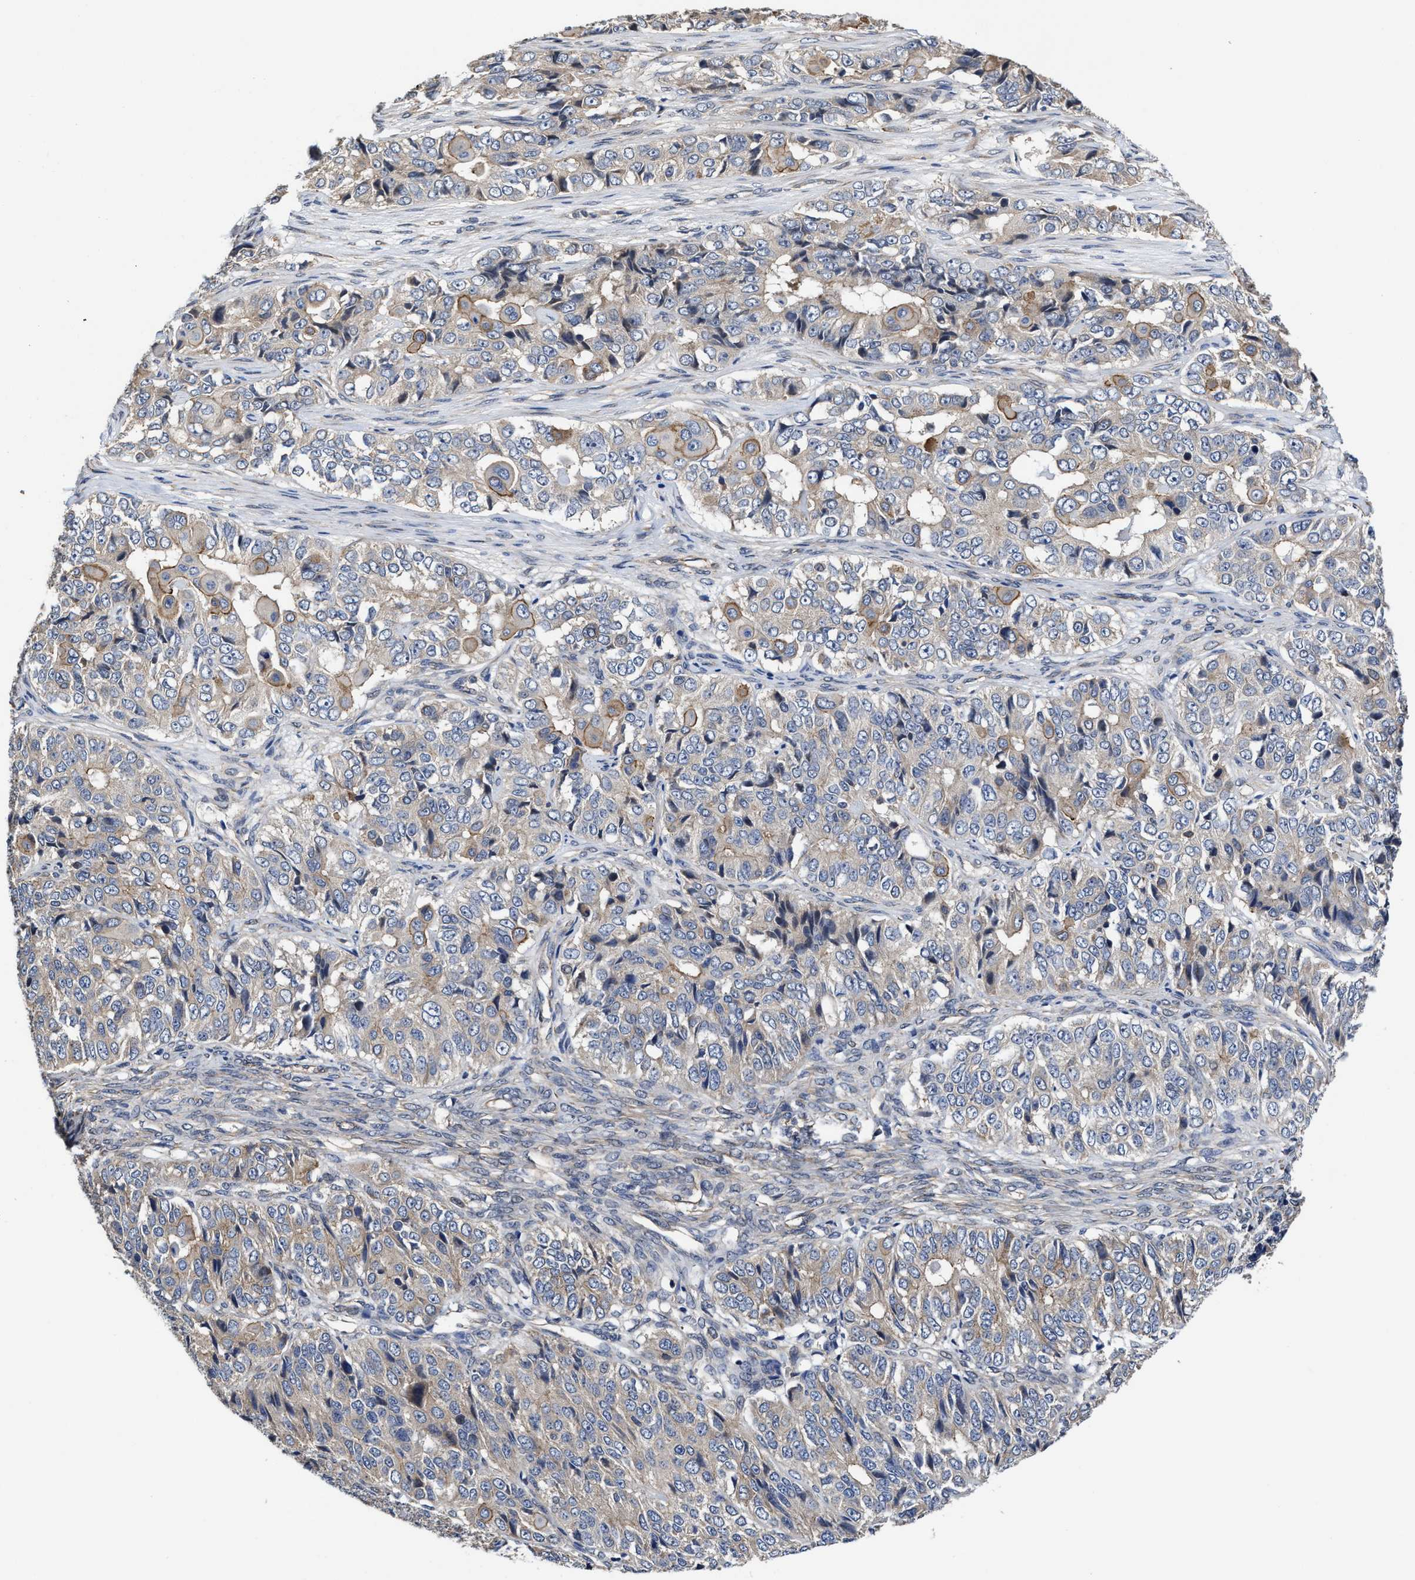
{"staining": {"intensity": "weak", "quantity": "25%-75%", "location": "cytoplasmic/membranous"}, "tissue": "ovarian cancer", "cell_type": "Tumor cells", "image_type": "cancer", "snomed": [{"axis": "morphology", "description": "Carcinoma, endometroid"}, {"axis": "topography", "description": "Ovary"}], "caption": "A brown stain highlights weak cytoplasmic/membranous positivity of a protein in endometroid carcinoma (ovarian) tumor cells.", "gene": "TRAF6", "patient": {"sex": "female", "age": 51}}